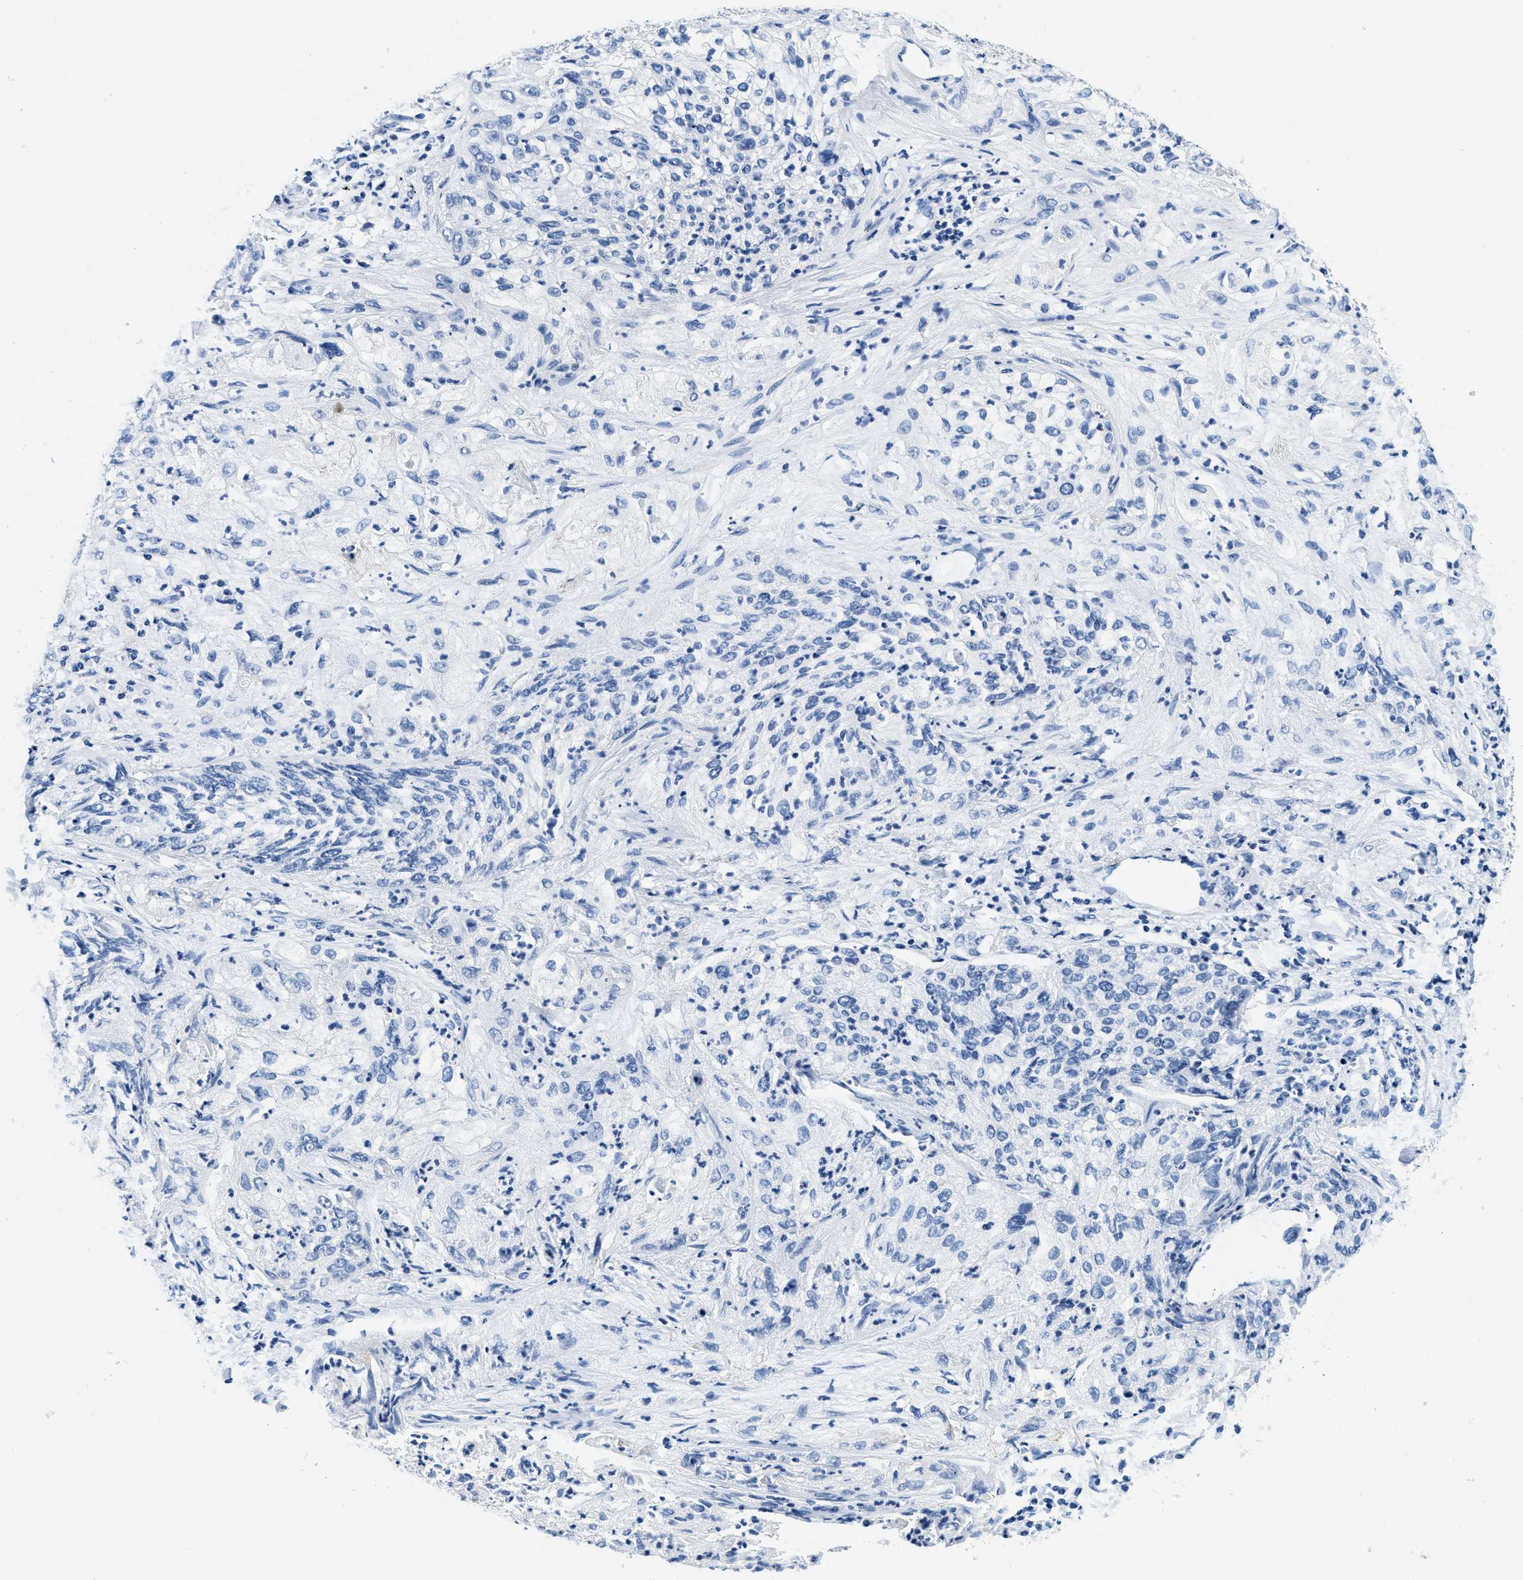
{"staining": {"intensity": "negative", "quantity": "none", "location": "none"}, "tissue": "lung cancer", "cell_type": "Tumor cells", "image_type": "cancer", "snomed": [{"axis": "morphology", "description": "Inflammation, NOS"}, {"axis": "morphology", "description": "Squamous cell carcinoma, NOS"}, {"axis": "topography", "description": "Lymph node"}, {"axis": "topography", "description": "Soft tissue"}, {"axis": "topography", "description": "Lung"}], "caption": "DAB immunohistochemical staining of human squamous cell carcinoma (lung) exhibits no significant expression in tumor cells.", "gene": "GSTM3", "patient": {"sex": "male", "age": 66}}